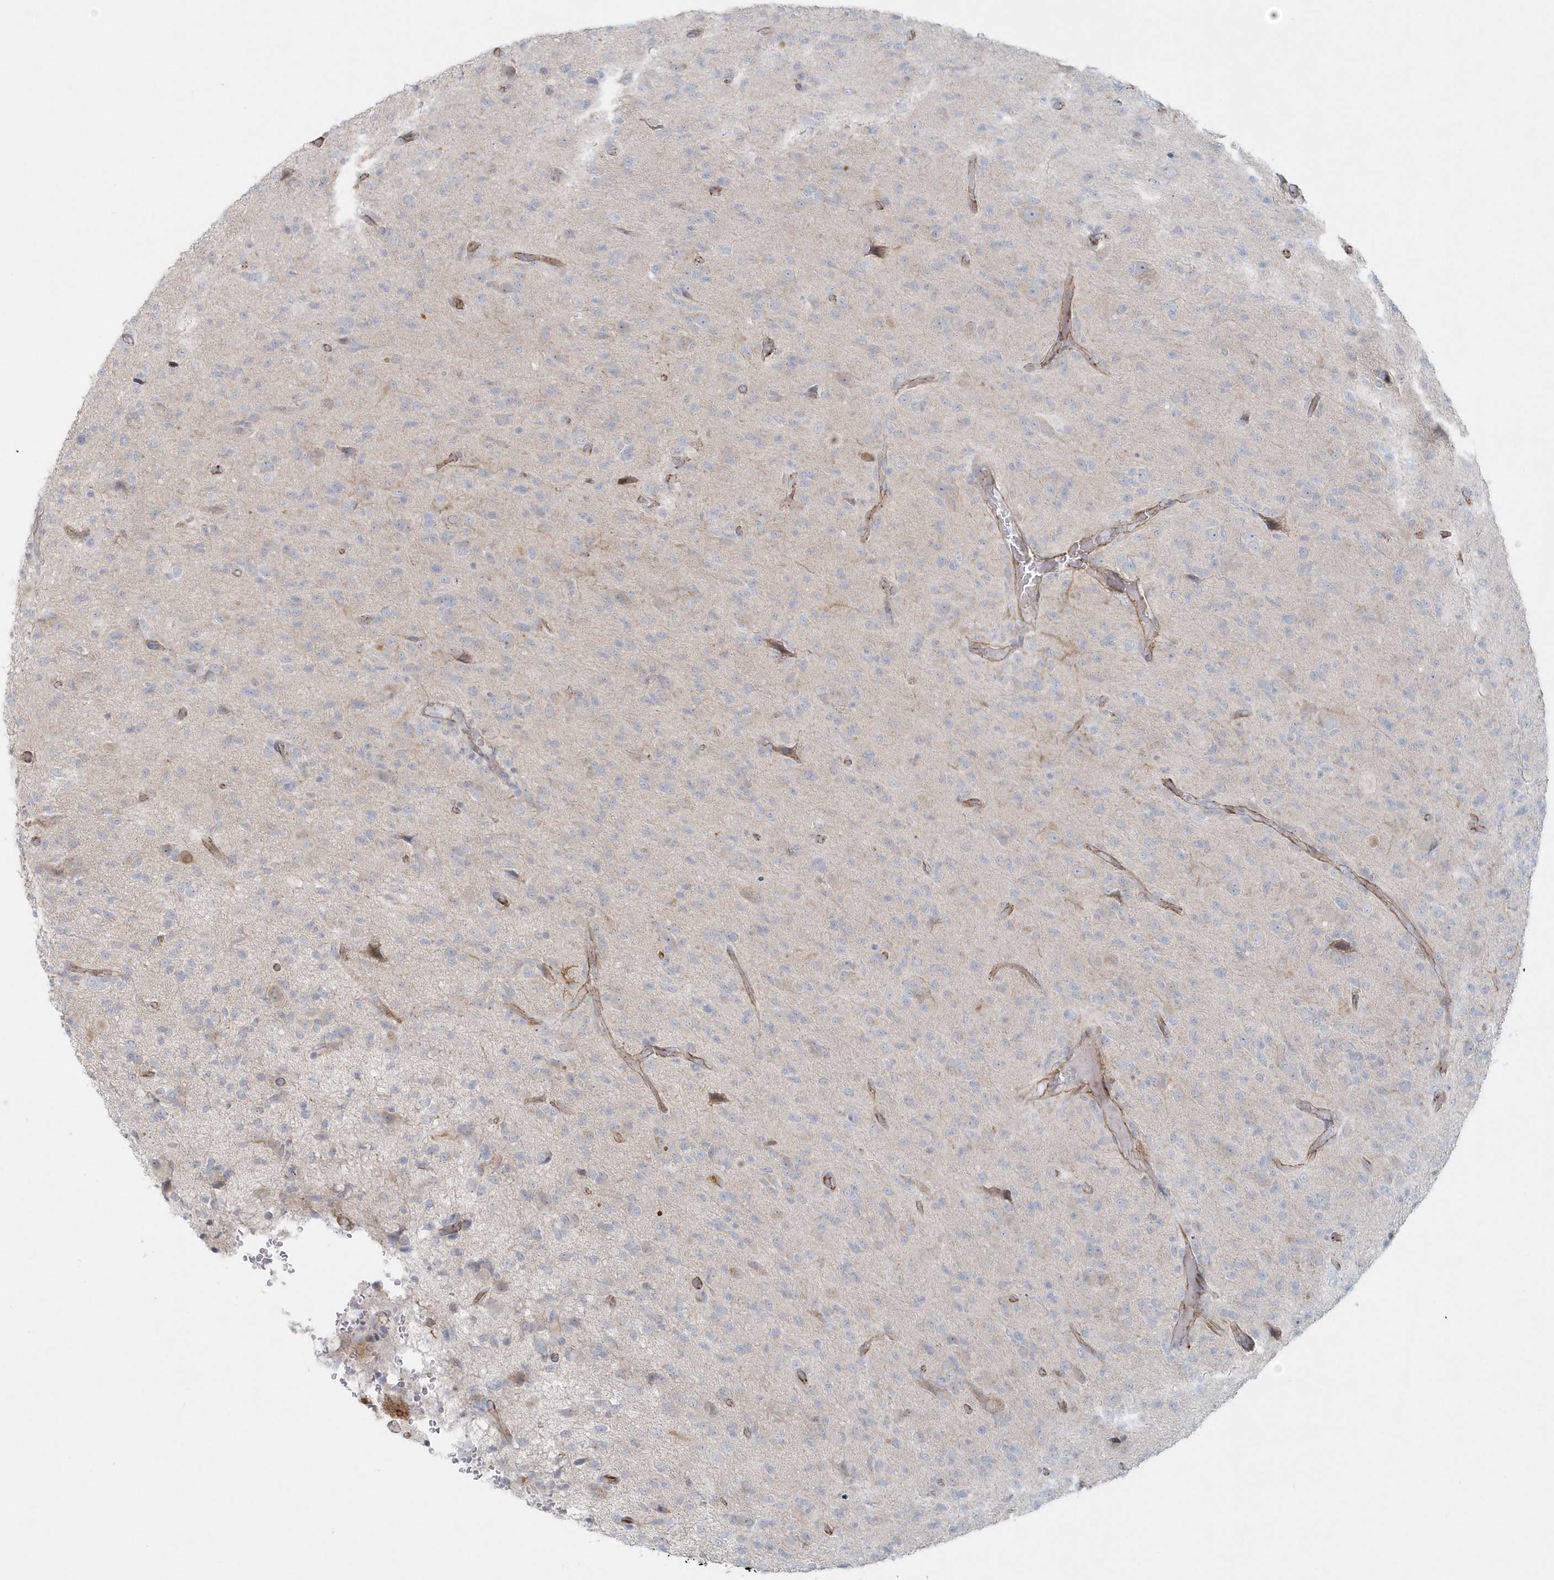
{"staining": {"intensity": "negative", "quantity": "none", "location": "none"}, "tissue": "glioma", "cell_type": "Tumor cells", "image_type": "cancer", "snomed": [{"axis": "morphology", "description": "Glioma, malignant, High grade"}, {"axis": "topography", "description": "Brain"}], "caption": "The immunohistochemistry histopathology image has no significant positivity in tumor cells of glioma tissue.", "gene": "GPR152", "patient": {"sex": "female", "age": 57}}